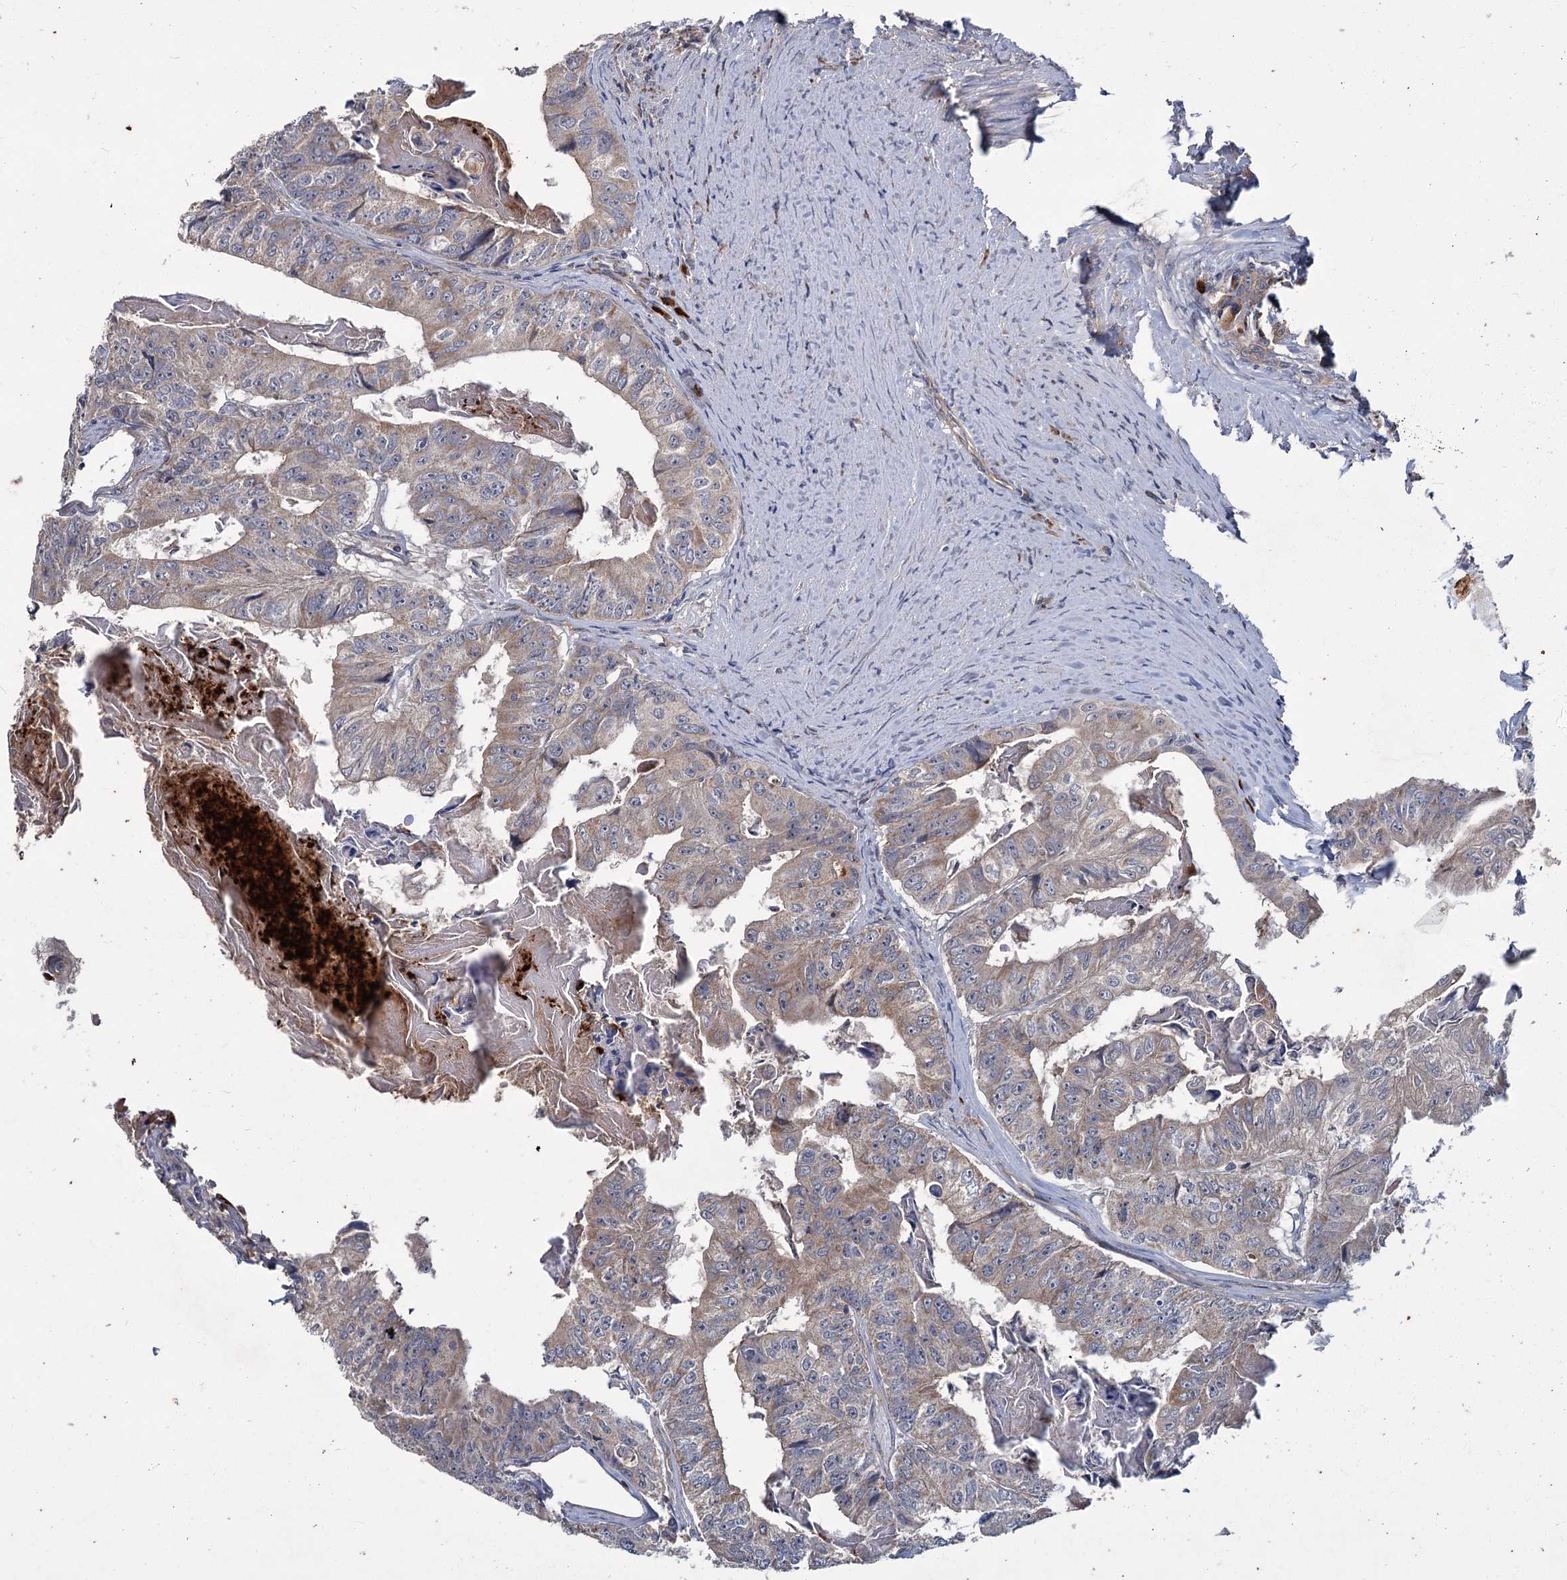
{"staining": {"intensity": "weak", "quantity": "25%-75%", "location": "cytoplasmic/membranous"}, "tissue": "colorectal cancer", "cell_type": "Tumor cells", "image_type": "cancer", "snomed": [{"axis": "morphology", "description": "Adenocarcinoma, NOS"}, {"axis": "topography", "description": "Colon"}], "caption": "Human colorectal cancer (adenocarcinoma) stained with a protein marker demonstrates weak staining in tumor cells.", "gene": "DYNC2H1", "patient": {"sex": "female", "age": 67}}